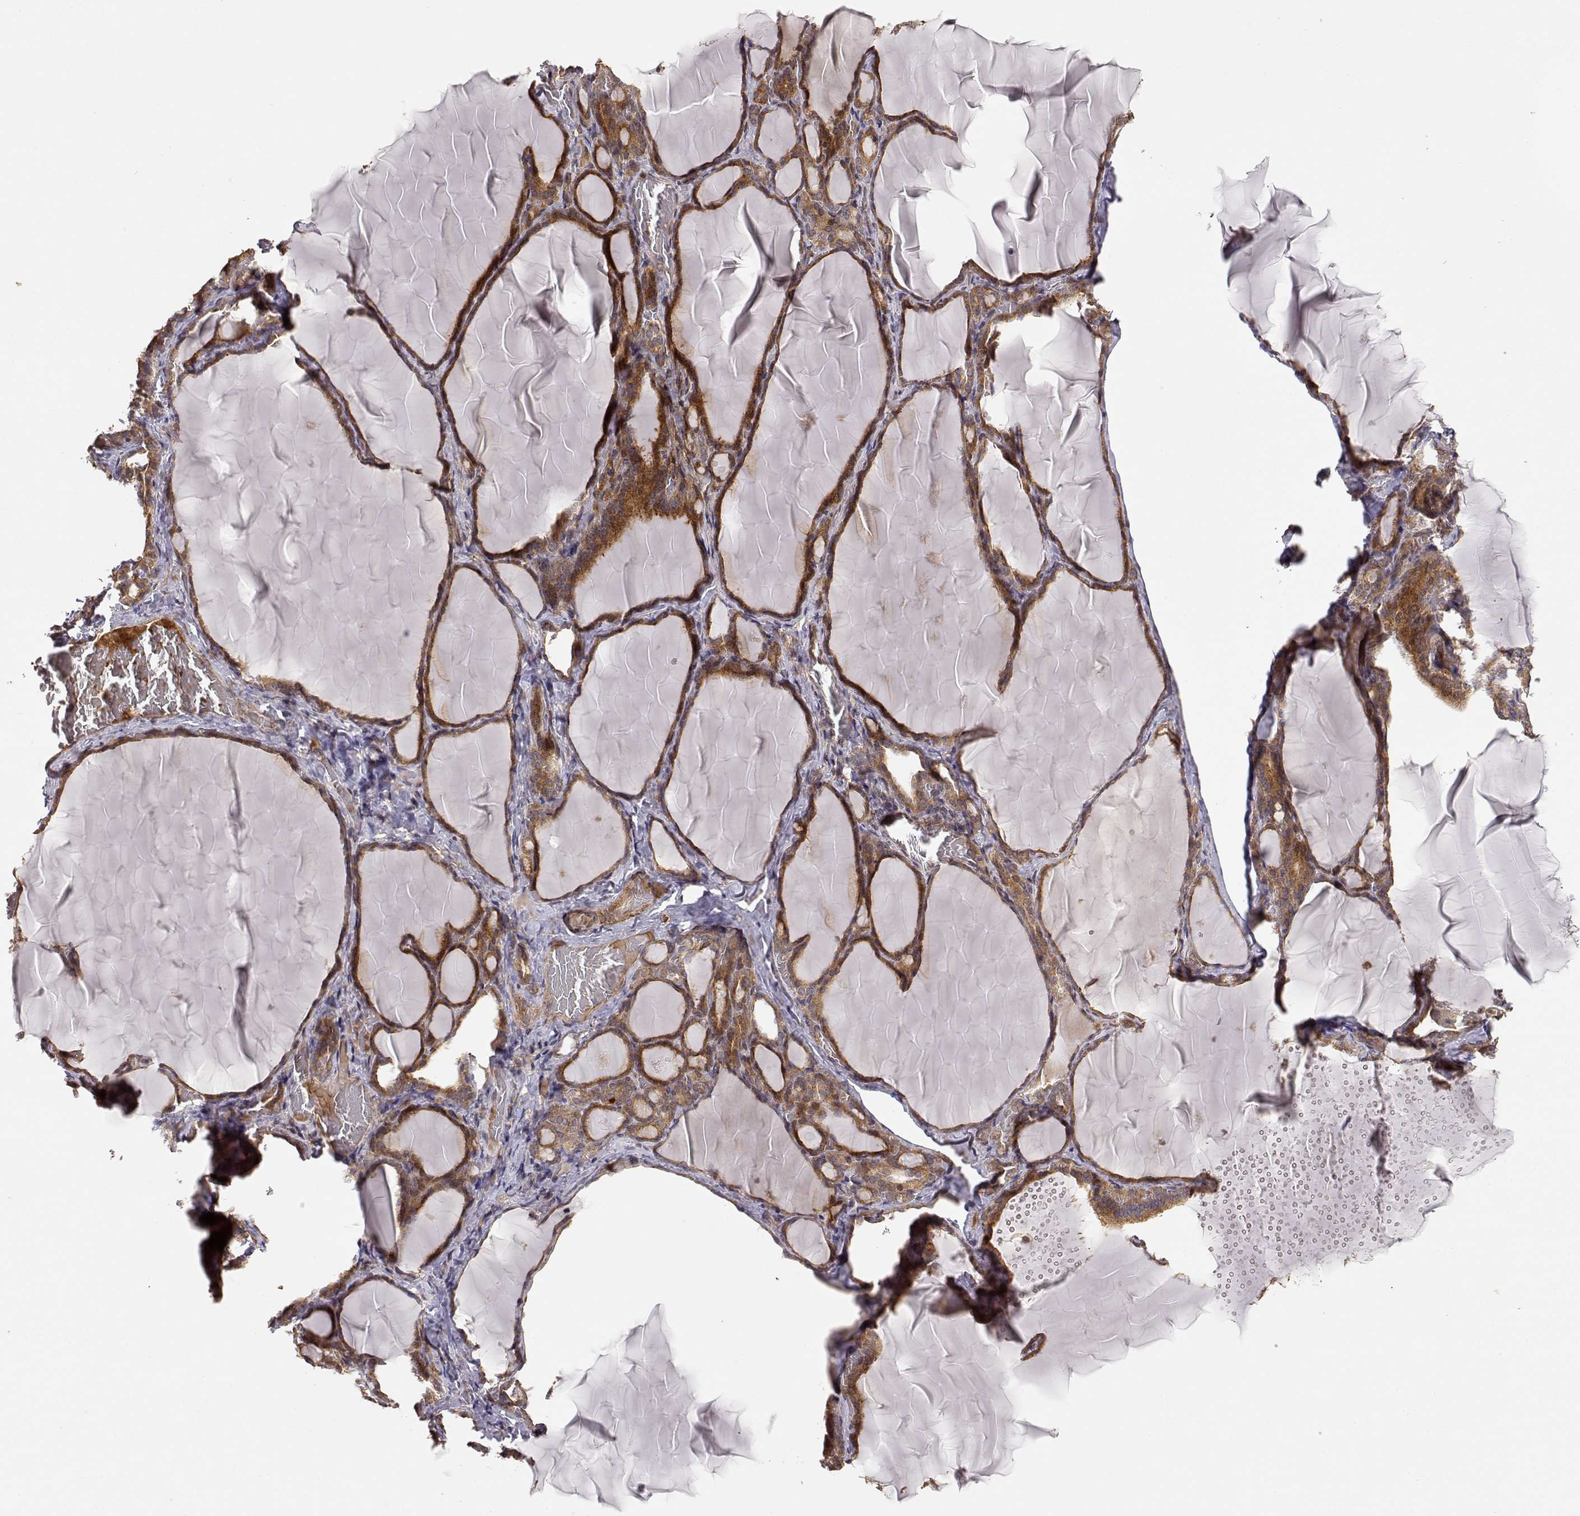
{"staining": {"intensity": "moderate", "quantity": ">75%", "location": "cytoplasmic/membranous"}, "tissue": "thyroid gland", "cell_type": "Glandular cells", "image_type": "normal", "snomed": [{"axis": "morphology", "description": "Normal tissue, NOS"}, {"axis": "morphology", "description": "Hyperplasia, NOS"}, {"axis": "topography", "description": "Thyroid gland"}], "caption": "Immunohistochemical staining of benign thyroid gland demonstrates >75% levels of moderate cytoplasmic/membranous protein expression in approximately >75% of glandular cells. The protein is shown in brown color, while the nuclei are stained blue.", "gene": "PICK1", "patient": {"sex": "female", "age": 27}}